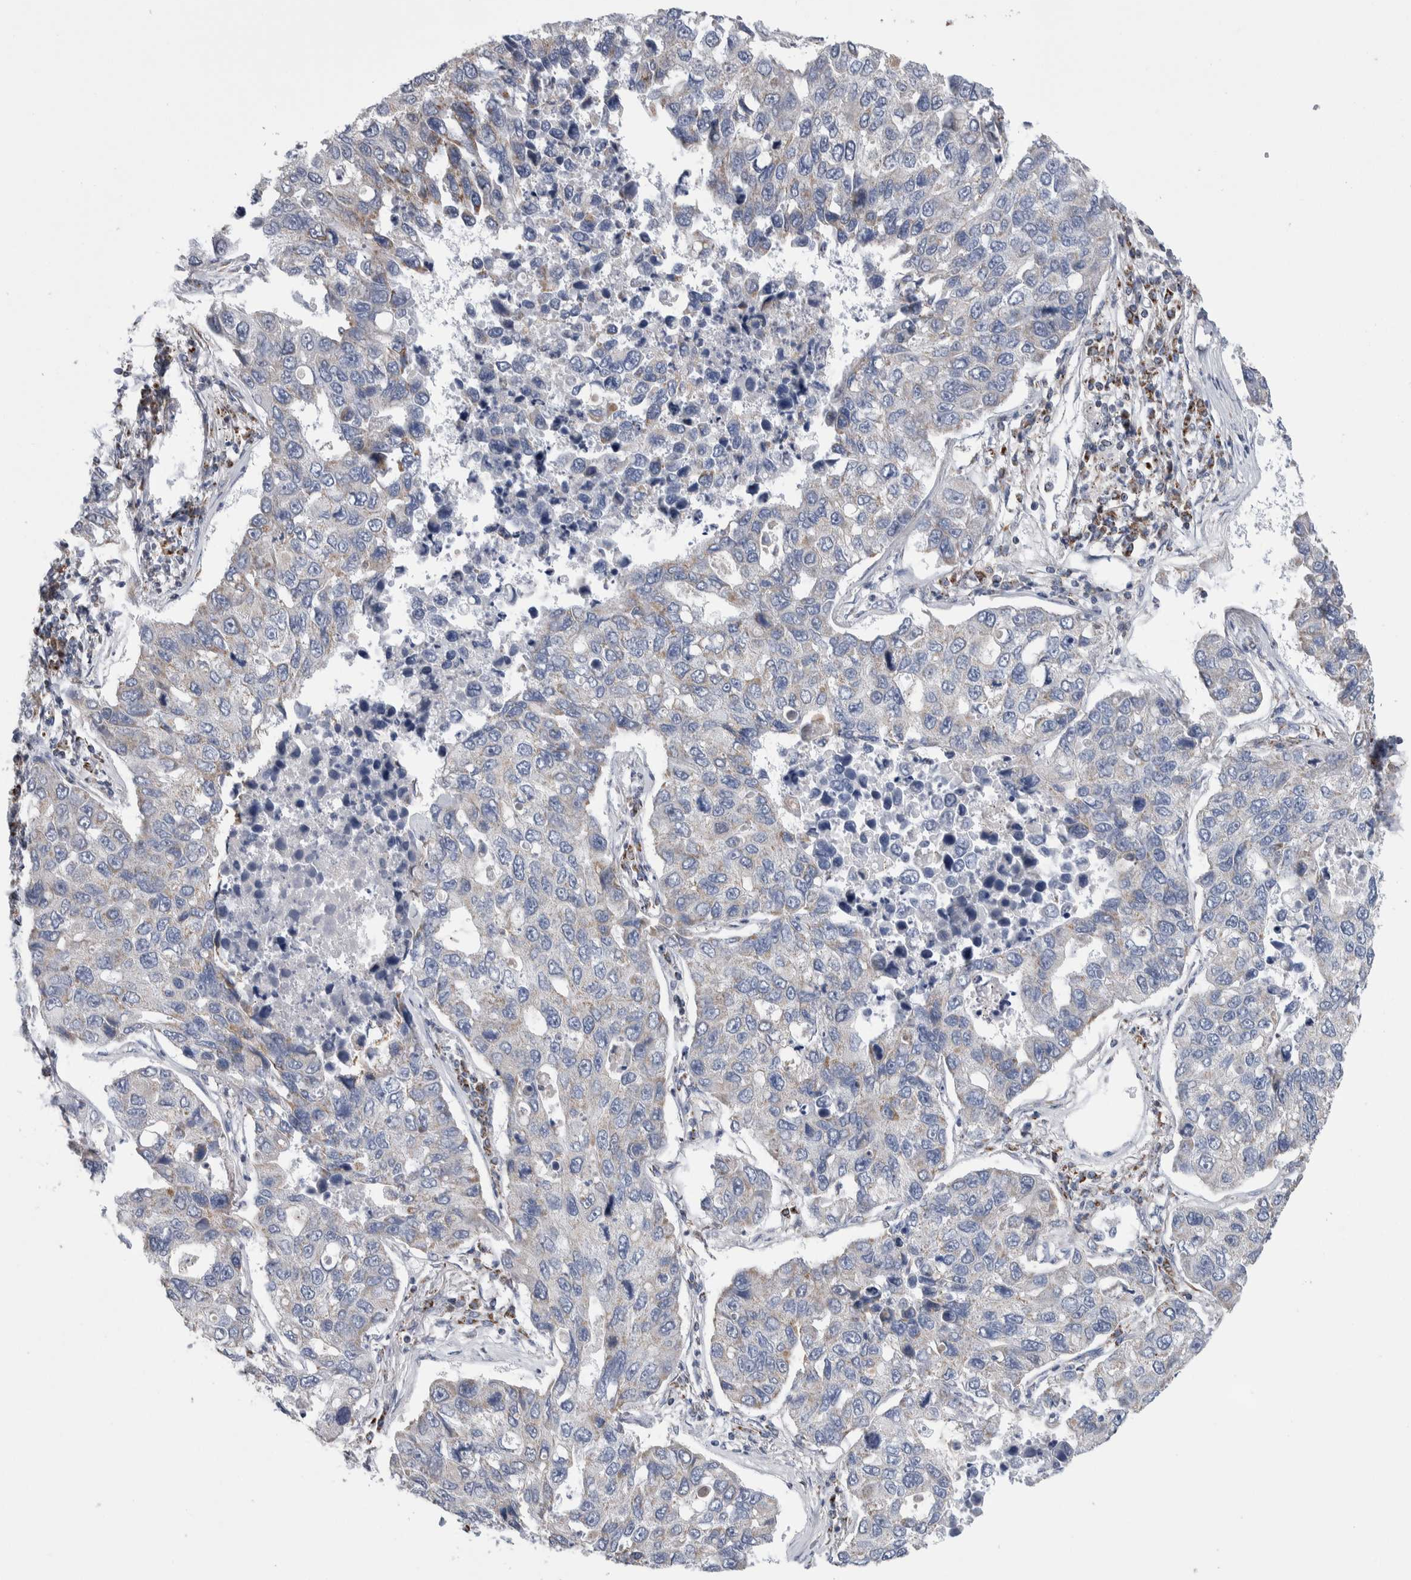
{"staining": {"intensity": "negative", "quantity": "none", "location": "none"}, "tissue": "lung cancer", "cell_type": "Tumor cells", "image_type": "cancer", "snomed": [{"axis": "morphology", "description": "Adenocarcinoma, NOS"}, {"axis": "topography", "description": "Lung"}], "caption": "Histopathology image shows no significant protein expression in tumor cells of lung cancer (adenocarcinoma). (DAB immunohistochemistry visualized using brightfield microscopy, high magnification).", "gene": "ETFA", "patient": {"sex": "male", "age": 64}}